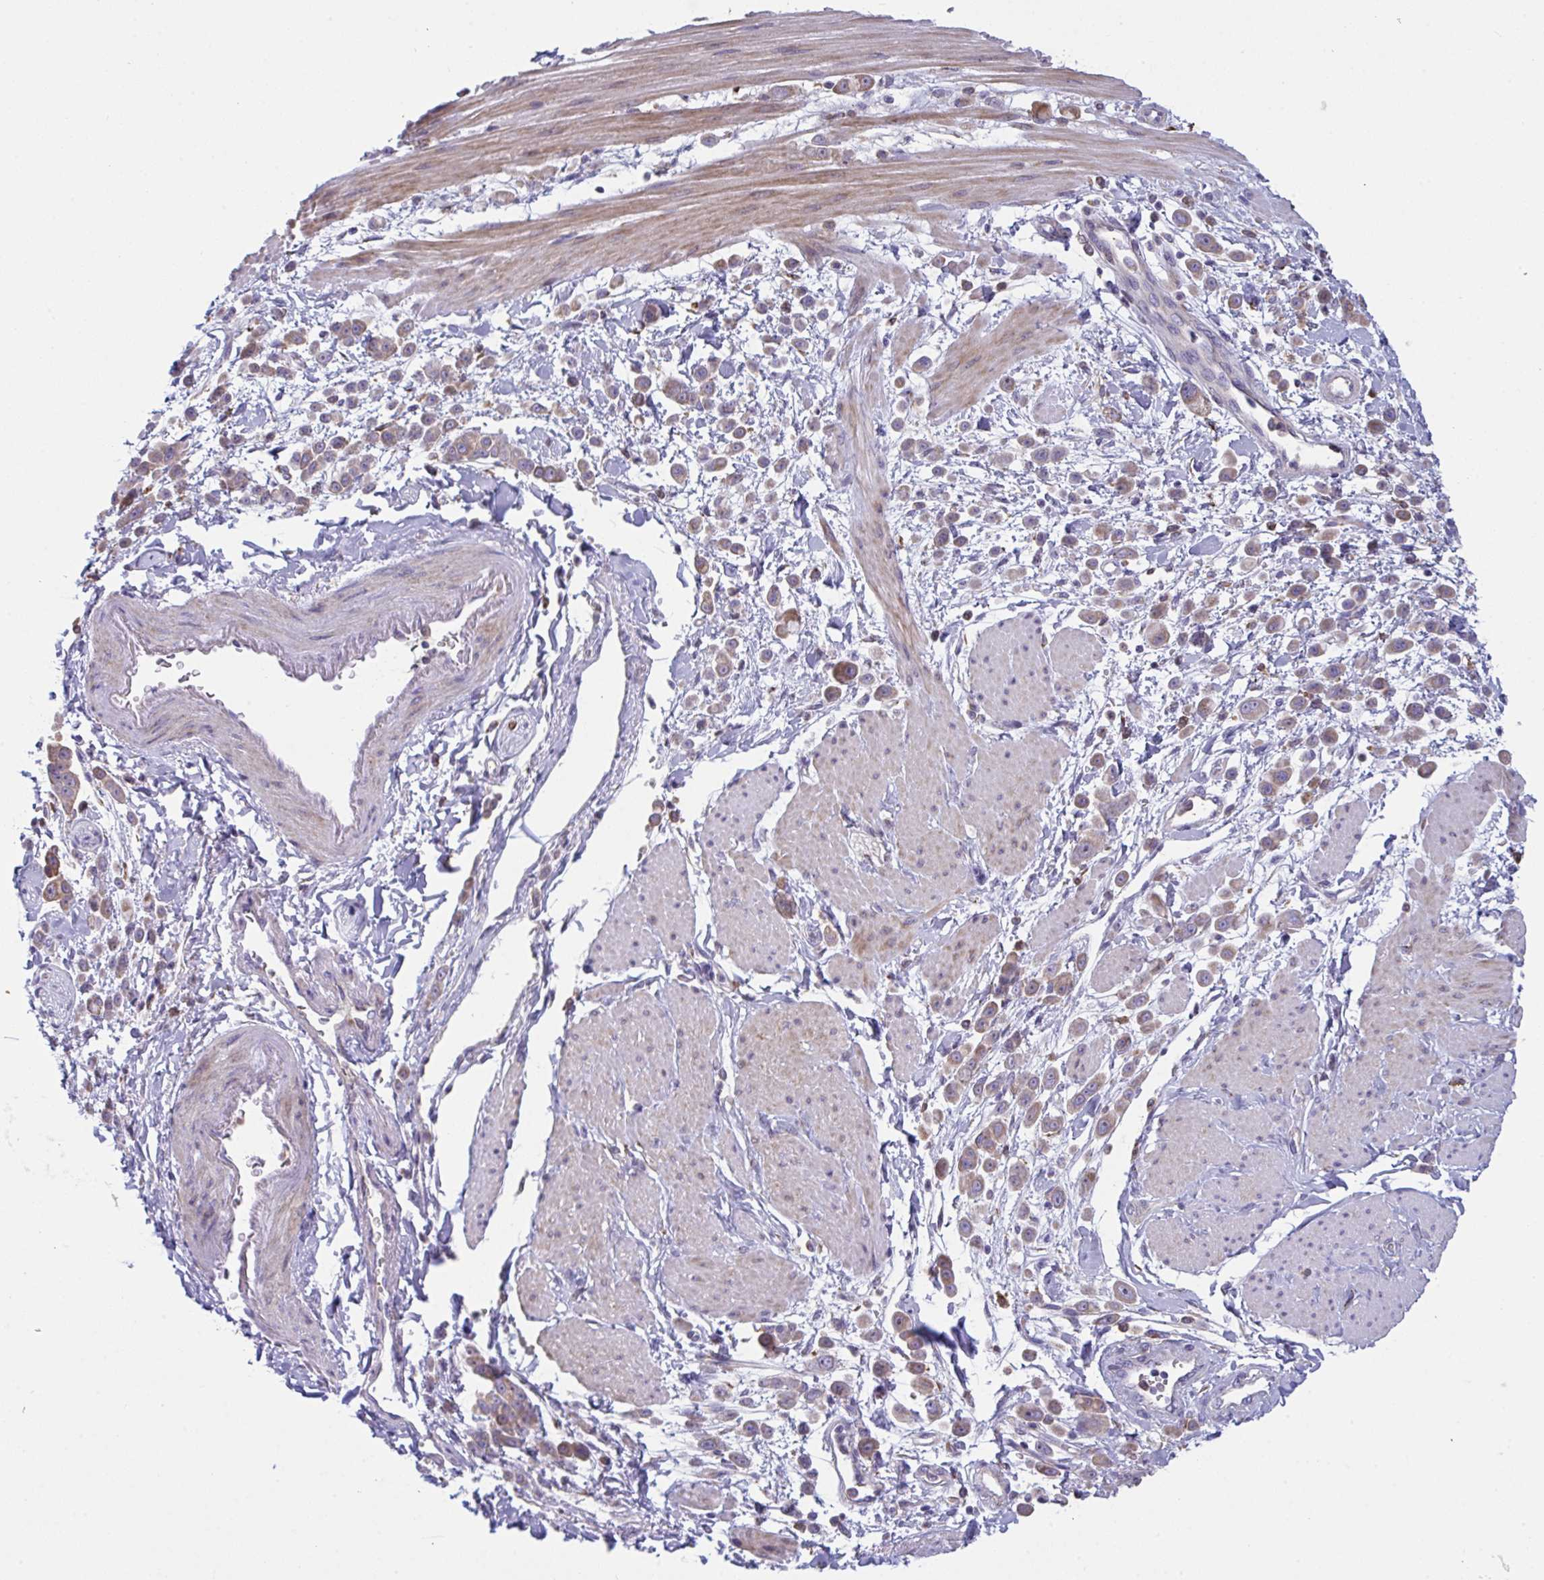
{"staining": {"intensity": "weak", "quantity": "25%-75%", "location": "cytoplasmic/membranous"}, "tissue": "pancreatic cancer", "cell_type": "Tumor cells", "image_type": "cancer", "snomed": [{"axis": "morphology", "description": "Normal tissue, NOS"}, {"axis": "morphology", "description": "Adenocarcinoma, NOS"}, {"axis": "topography", "description": "Pancreas"}], "caption": "A micrograph of human adenocarcinoma (pancreatic) stained for a protein demonstrates weak cytoplasmic/membranous brown staining in tumor cells. Nuclei are stained in blue.", "gene": "MYMK", "patient": {"sex": "female", "age": 64}}